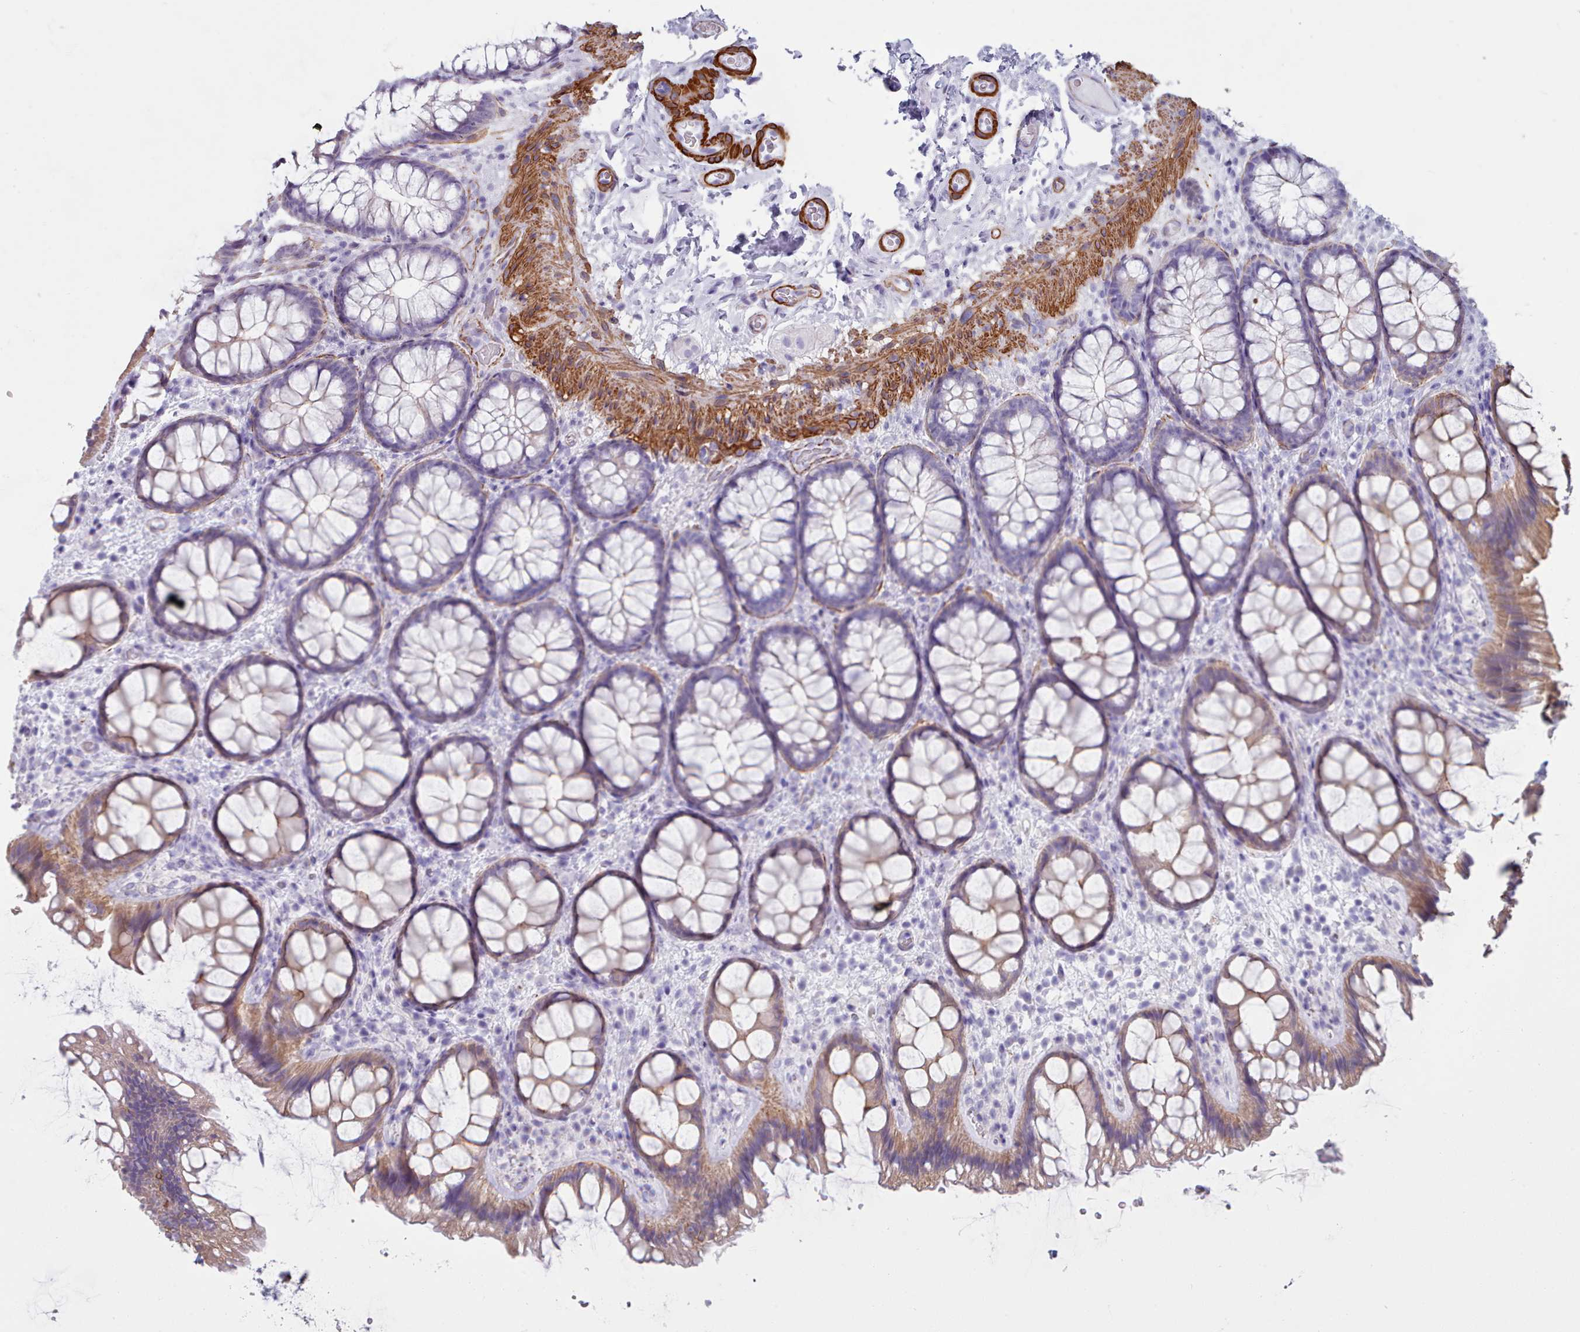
{"staining": {"intensity": "negative", "quantity": "none", "location": "none"}, "tissue": "colon", "cell_type": "Endothelial cells", "image_type": "normal", "snomed": [{"axis": "morphology", "description": "Normal tissue, NOS"}, {"axis": "topography", "description": "Colon"}], "caption": "Micrograph shows no protein expression in endothelial cells of benign colon.", "gene": "FPGS", "patient": {"sex": "male", "age": 46}}